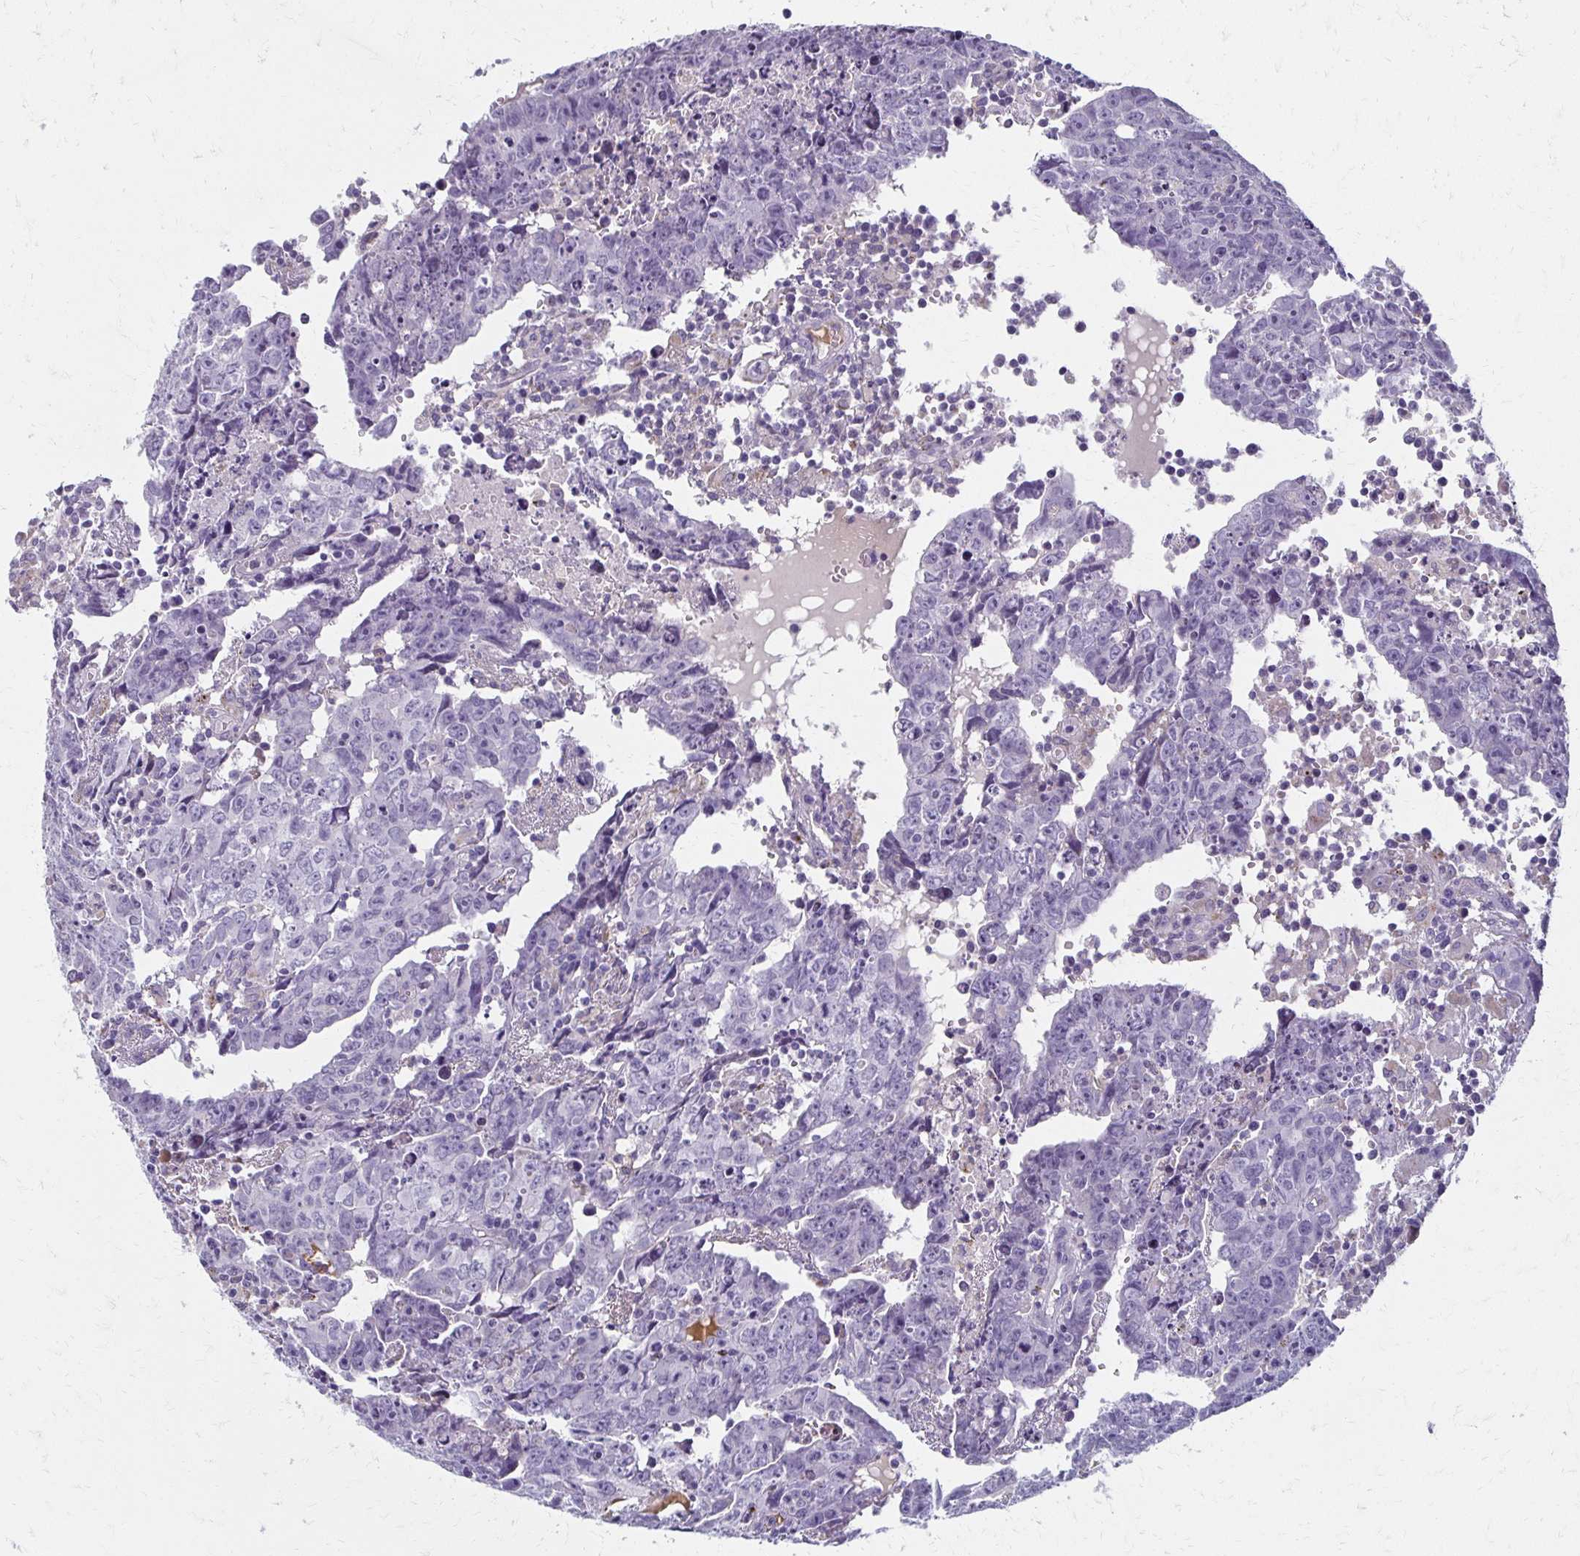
{"staining": {"intensity": "negative", "quantity": "none", "location": "none"}, "tissue": "testis cancer", "cell_type": "Tumor cells", "image_type": "cancer", "snomed": [{"axis": "morphology", "description": "Carcinoma, Embryonal, NOS"}, {"axis": "topography", "description": "Testis"}], "caption": "This is an IHC photomicrograph of testis cancer. There is no staining in tumor cells.", "gene": "BBS12", "patient": {"sex": "male", "age": 22}}